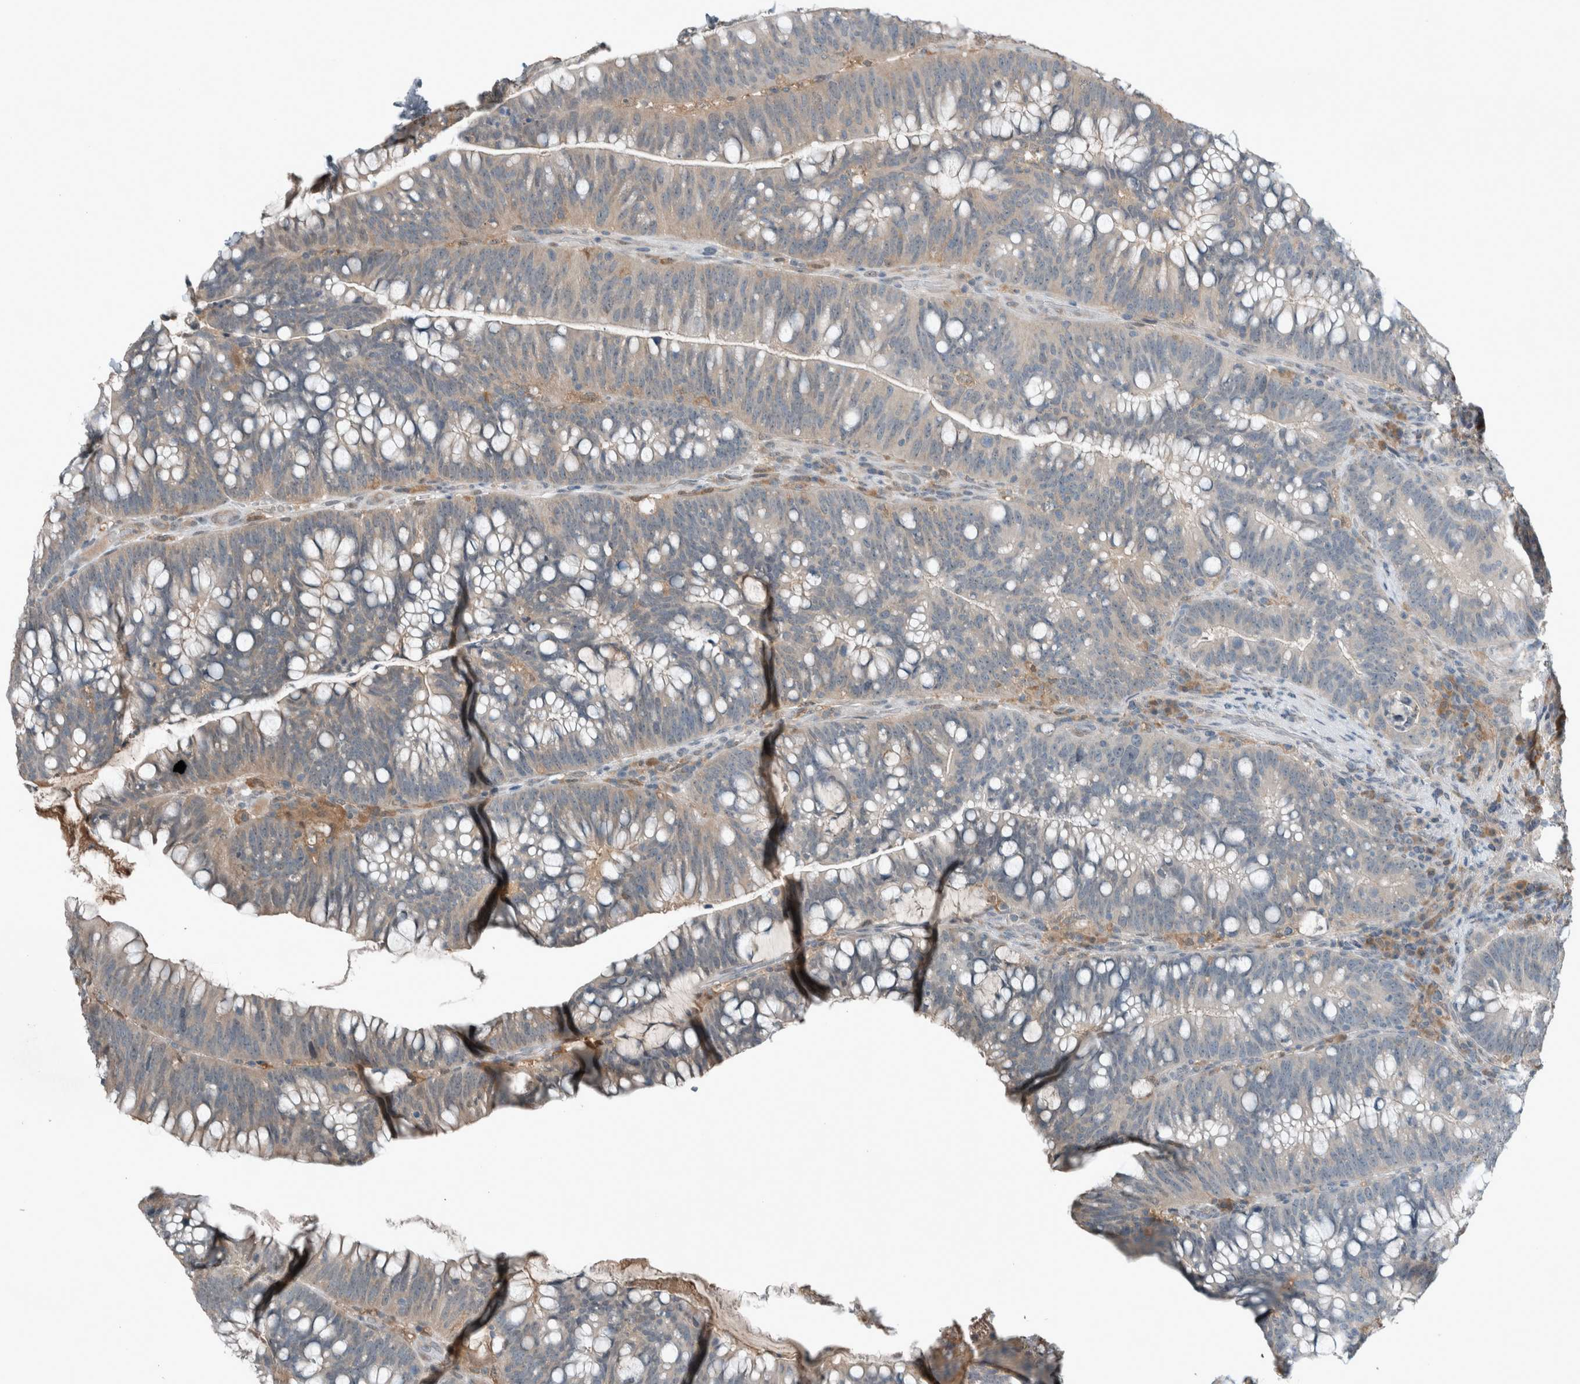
{"staining": {"intensity": "negative", "quantity": "none", "location": "none"}, "tissue": "colorectal cancer", "cell_type": "Tumor cells", "image_type": "cancer", "snomed": [{"axis": "morphology", "description": "Adenocarcinoma, NOS"}, {"axis": "topography", "description": "Colon"}], "caption": "This is an immunohistochemistry (IHC) image of adenocarcinoma (colorectal). There is no positivity in tumor cells.", "gene": "RALGDS", "patient": {"sex": "female", "age": 66}}